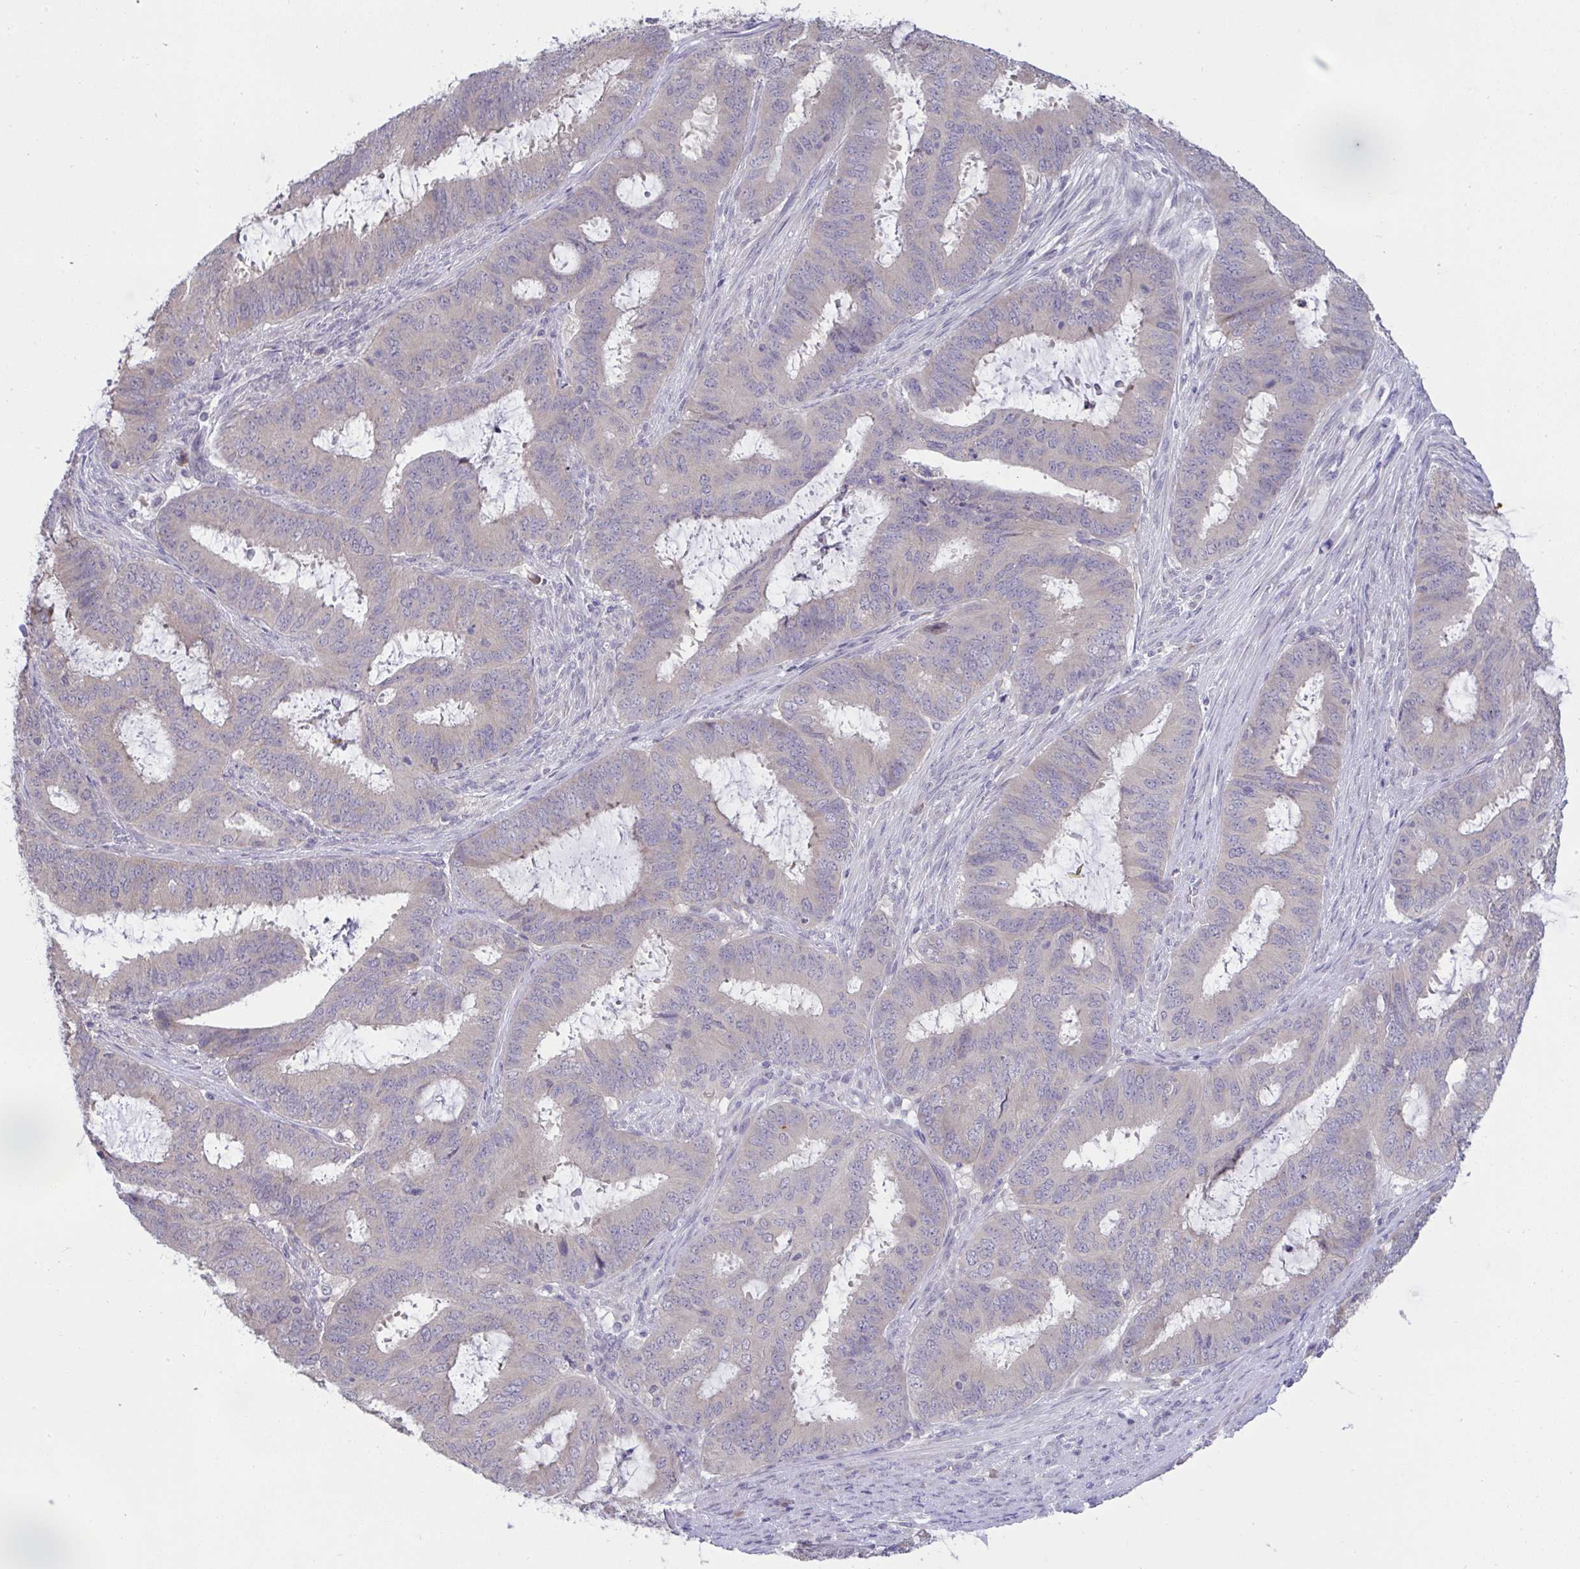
{"staining": {"intensity": "negative", "quantity": "none", "location": "none"}, "tissue": "endometrial cancer", "cell_type": "Tumor cells", "image_type": "cancer", "snomed": [{"axis": "morphology", "description": "Adenocarcinoma, NOS"}, {"axis": "topography", "description": "Endometrium"}], "caption": "Protein analysis of adenocarcinoma (endometrial) exhibits no significant expression in tumor cells.", "gene": "TMEM41A", "patient": {"sex": "female", "age": 51}}